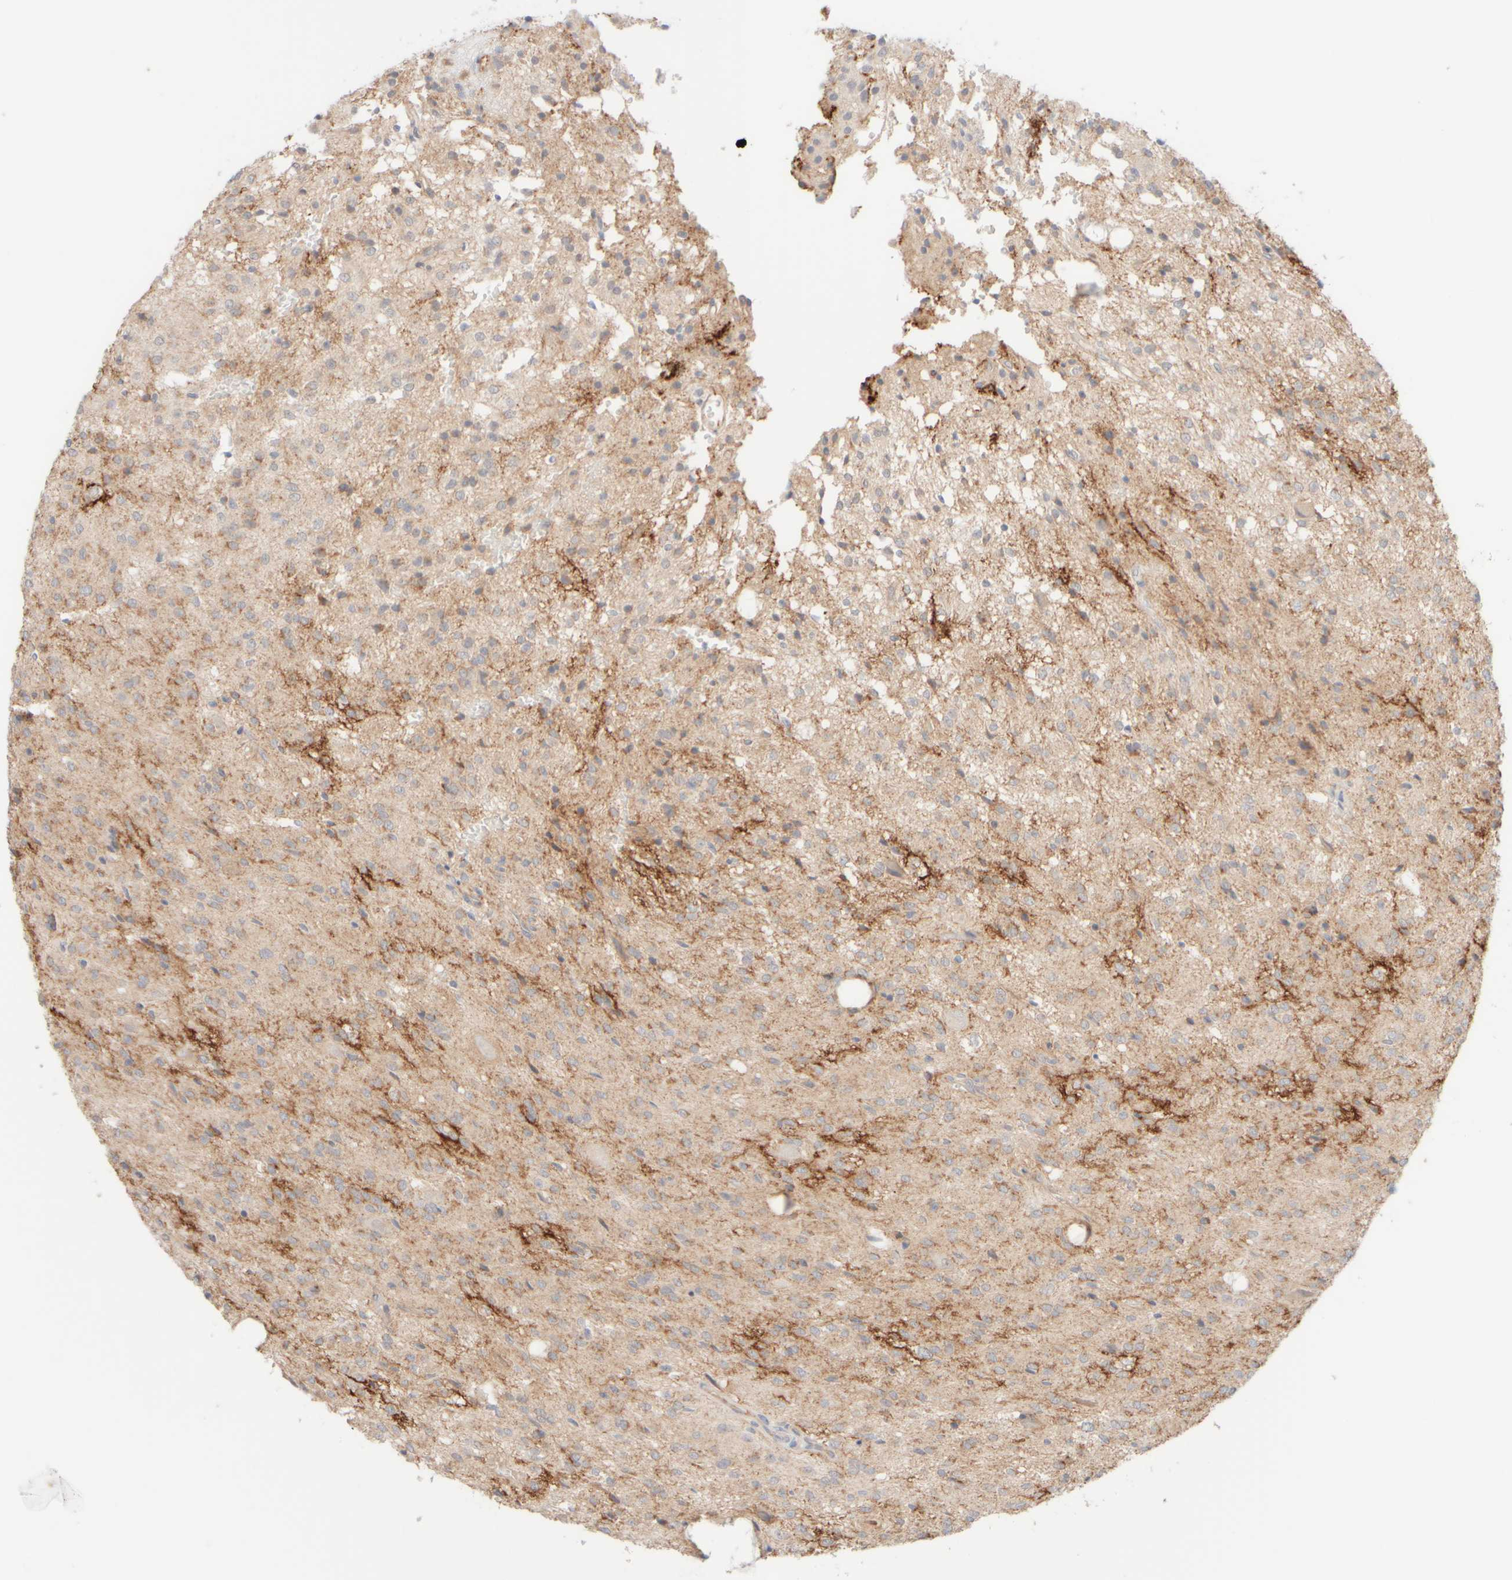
{"staining": {"intensity": "moderate", "quantity": "<25%", "location": "cytoplasmic/membranous"}, "tissue": "glioma", "cell_type": "Tumor cells", "image_type": "cancer", "snomed": [{"axis": "morphology", "description": "Glioma, malignant, High grade"}, {"axis": "topography", "description": "Brain"}], "caption": "The image reveals staining of malignant glioma (high-grade), revealing moderate cytoplasmic/membranous protein positivity (brown color) within tumor cells.", "gene": "UNC13B", "patient": {"sex": "female", "age": 59}}